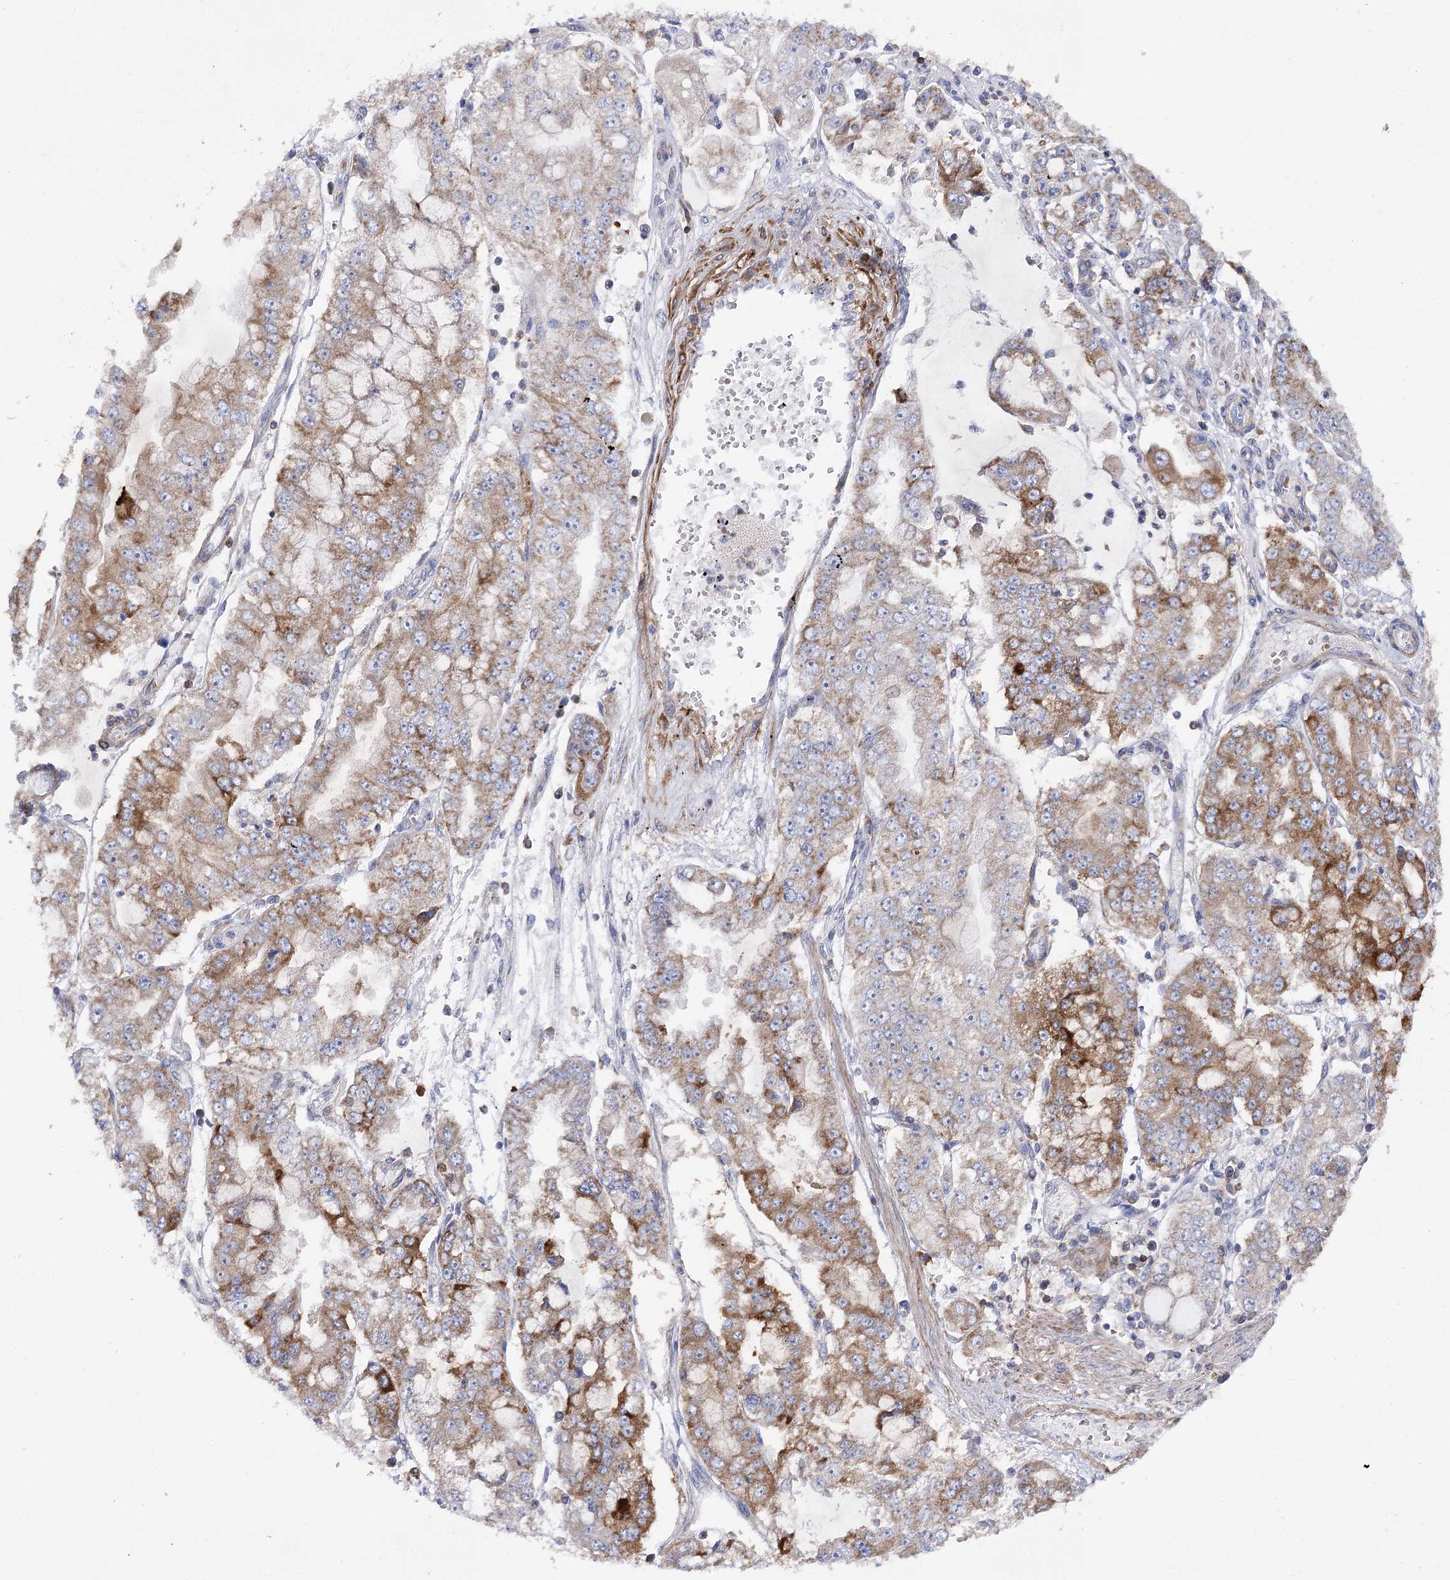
{"staining": {"intensity": "moderate", "quantity": ">75%", "location": "cytoplasmic/membranous"}, "tissue": "stomach cancer", "cell_type": "Tumor cells", "image_type": "cancer", "snomed": [{"axis": "morphology", "description": "Adenocarcinoma, NOS"}, {"axis": "topography", "description": "Stomach"}], "caption": "Brown immunohistochemical staining in stomach adenocarcinoma exhibits moderate cytoplasmic/membranous positivity in approximately >75% of tumor cells.", "gene": "COX15", "patient": {"sex": "male", "age": 76}}